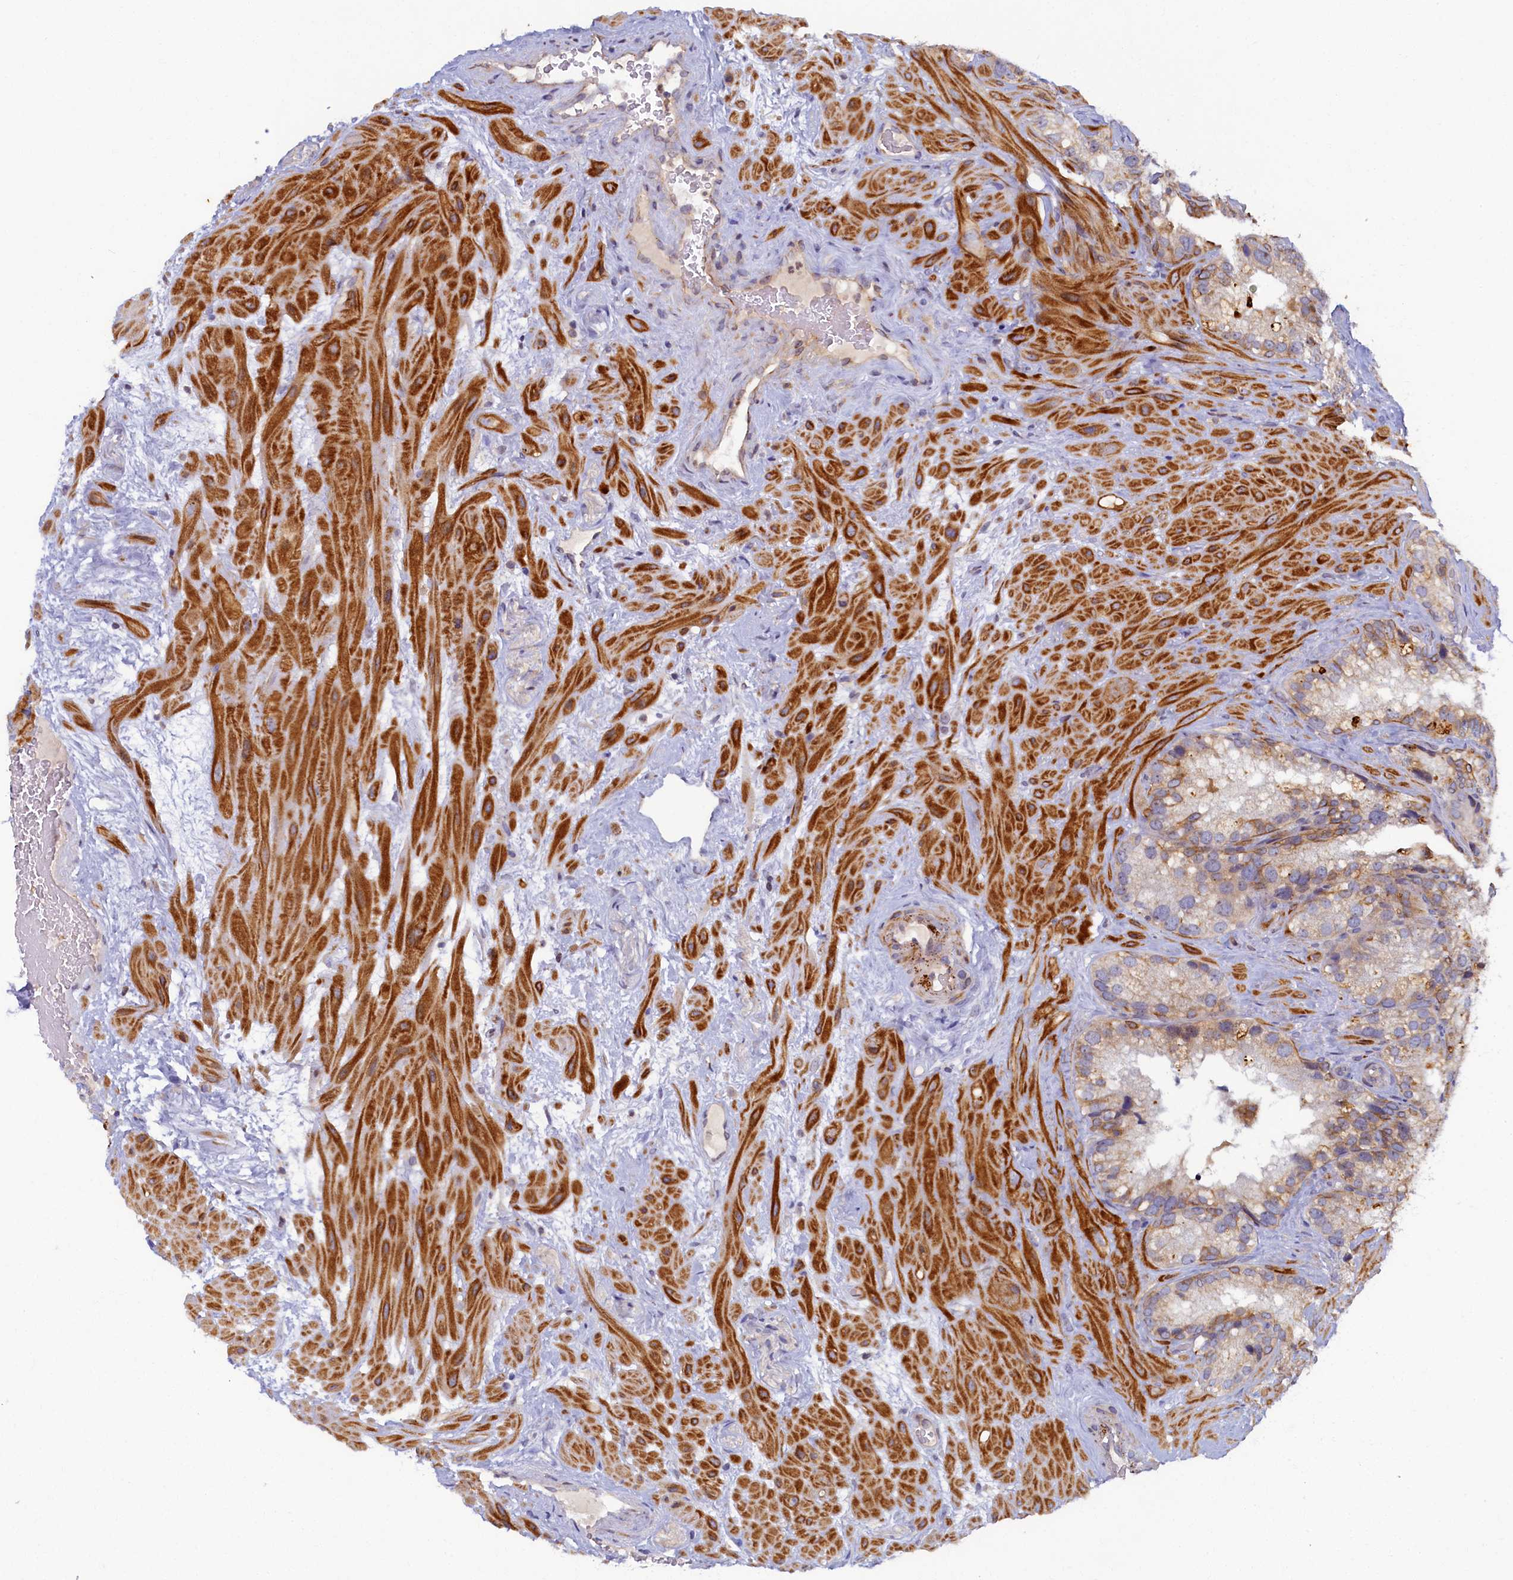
{"staining": {"intensity": "moderate", "quantity": "<25%", "location": "cytoplasmic/membranous"}, "tissue": "seminal vesicle", "cell_type": "Glandular cells", "image_type": "normal", "snomed": [{"axis": "morphology", "description": "Normal tissue, NOS"}, {"axis": "topography", "description": "Prostate"}, {"axis": "topography", "description": "Seminal veicle"}], "caption": "Immunohistochemistry (IHC) image of benign seminal vesicle stained for a protein (brown), which displays low levels of moderate cytoplasmic/membranous staining in about <25% of glandular cells.", "gene": "CEP20", "patient": {"sex": "male", "age": 68}}